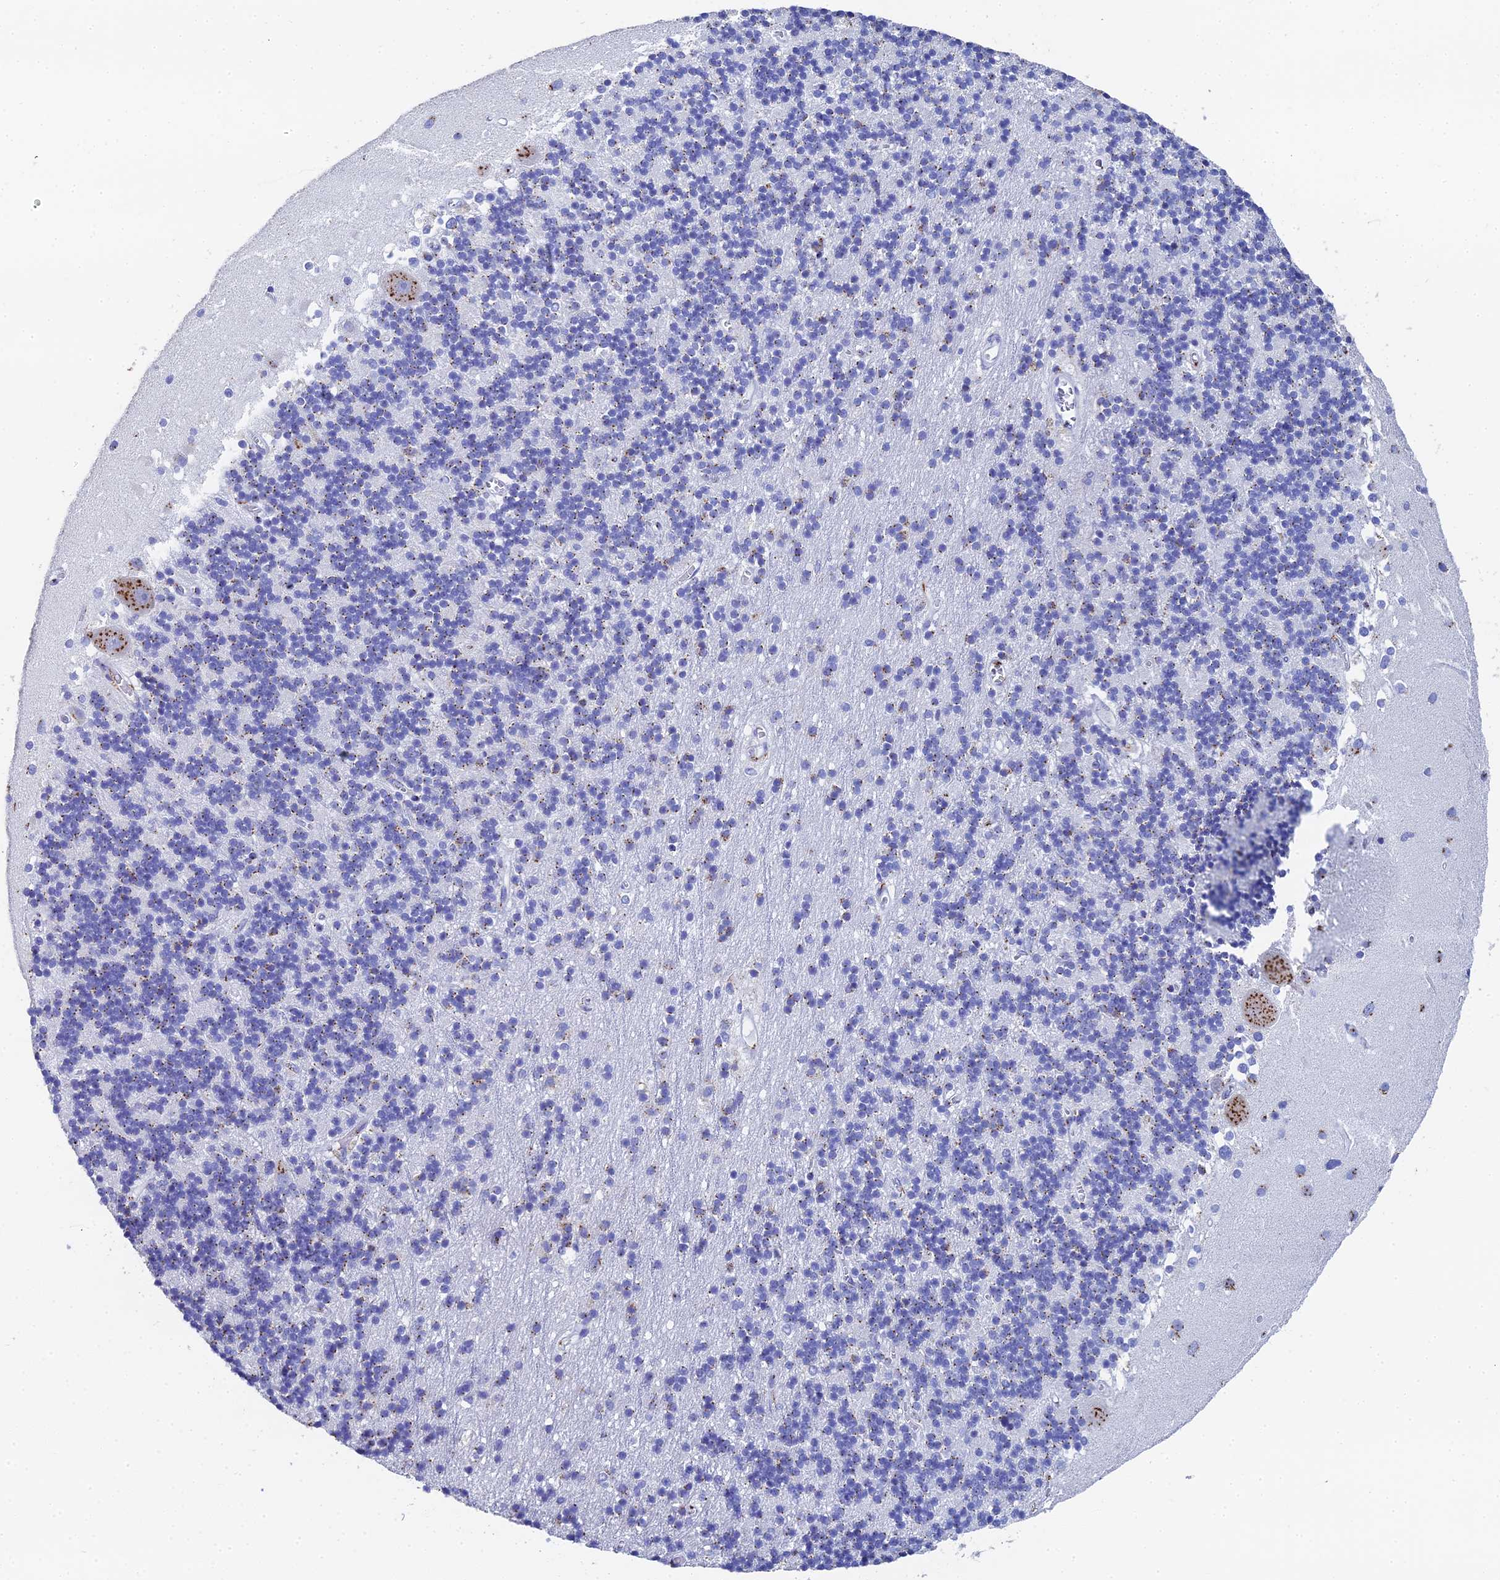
{"staining": {"intensity": "weak", "quantity": "25%-75%", "location": "cytoplasmic/membranous"}, "tissue": "cerebellum", "cell_type": "Cells in granular layer", "image_type": "normal", "snomed": [{"axis": "morphology", "description": "Normal tissue, NOS"}, {"axis": "topography", "description": "Cerebellum"}], "caption": "Immunohistochemical staining of normal human cerebellum displays 25%-75% levels of weak cytoplasmic/membranous protein positivity in approximately 25%-75% of cells in granular layer.", "gene": "ENSG00000268674", "patient": {"sex": "male", "age": 54}}